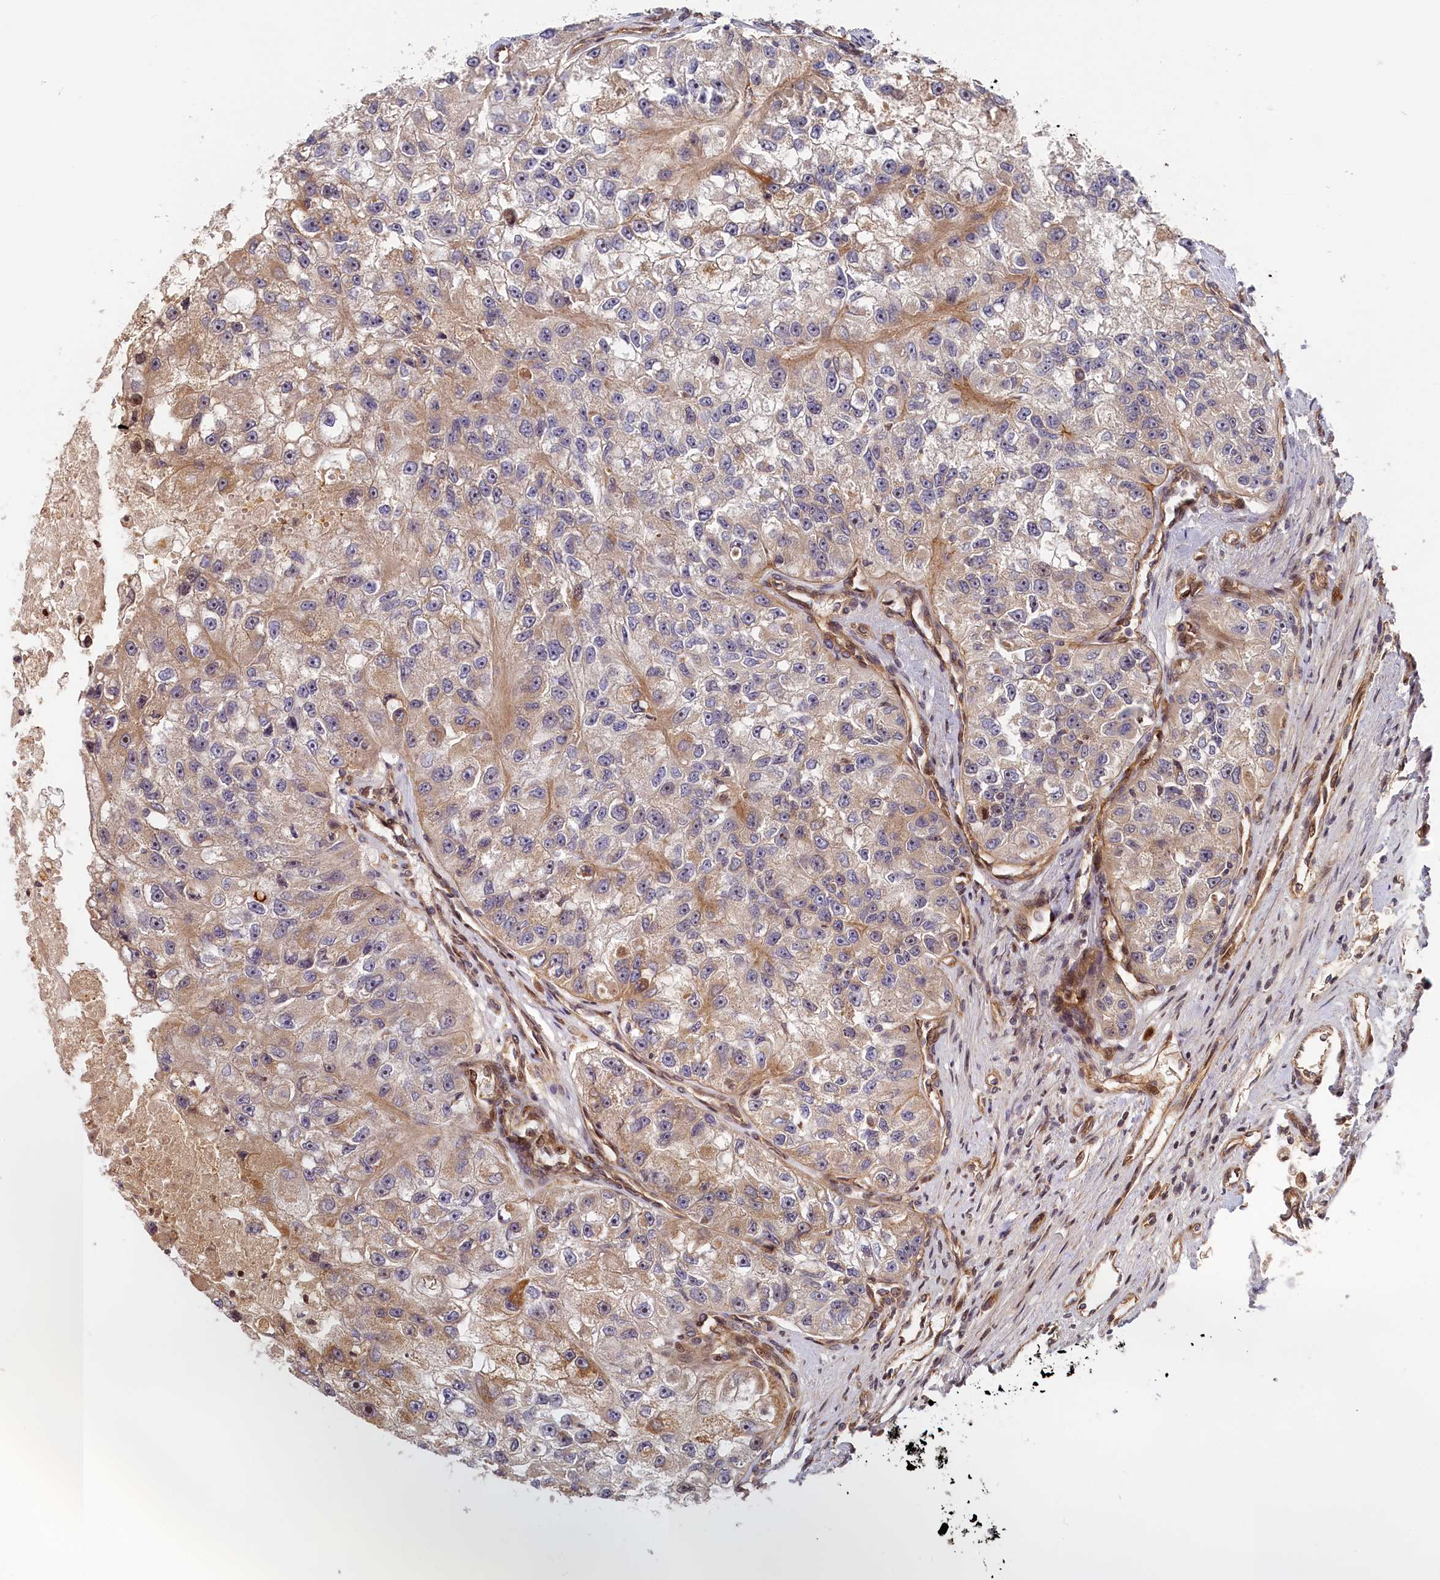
{"staining": {"intensity": "moderate", "quantity": "<25%", "location": "cytoplasmic/membranous"}, "tissue": "renal cancer", "cell_type": "Tumor cells", "image_type": "cancer", "snomed": [{"axis": "morphology", "description": "Adenocarcinoma, NOS"}, {"axis": "topography", "description": "Kidney"}], "caption": "Human renal adenocarcinoma stained with a brown dye demonstrates moderate cytoplasmic/membranous positive expression in approximately <25% of tumor cells.", "gene": "CEP44", "patient": {"sex": "male", "age": 63}}